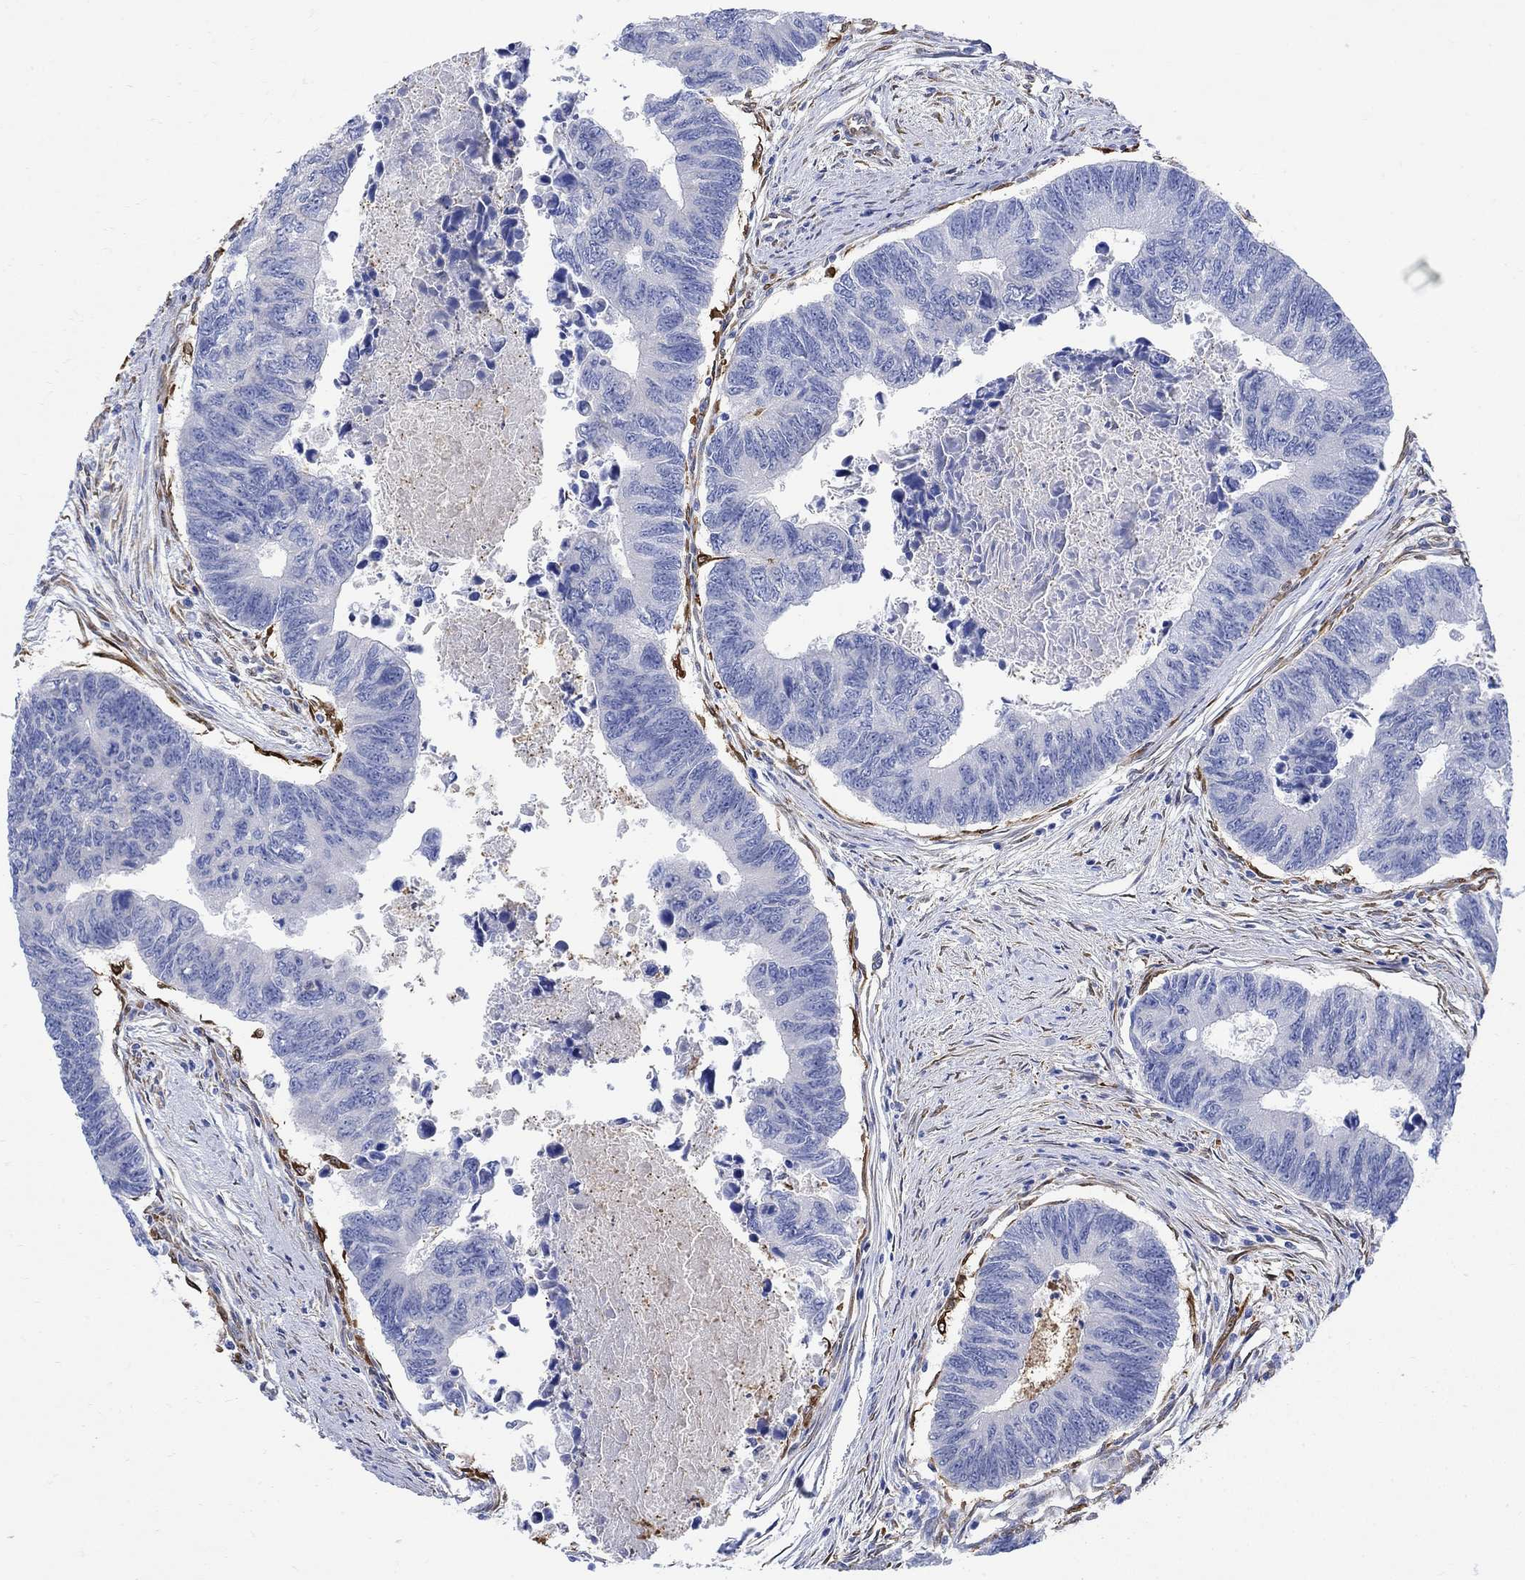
{"staining": {"intensity": "negative", "quantity": "none", "location": "none"}, "tissue": "colorectal cancer", "cell_type": "Tumor cells", "image_type": "cancer", "snomed": [{"axis": "morphology", "description": "Adenocarcinoma, NOS"}, {"axis": "topography", "description": "Colon"}], "caption": "High magnification brightfield microscopy of colorectal adenocarcinoma stained with DAB (brown) and counterstained with hematoxylin (blue): tumor cells show no significant positivity.", "gene": "TGM2", "patient": {"sex": "female", "age": 65}}